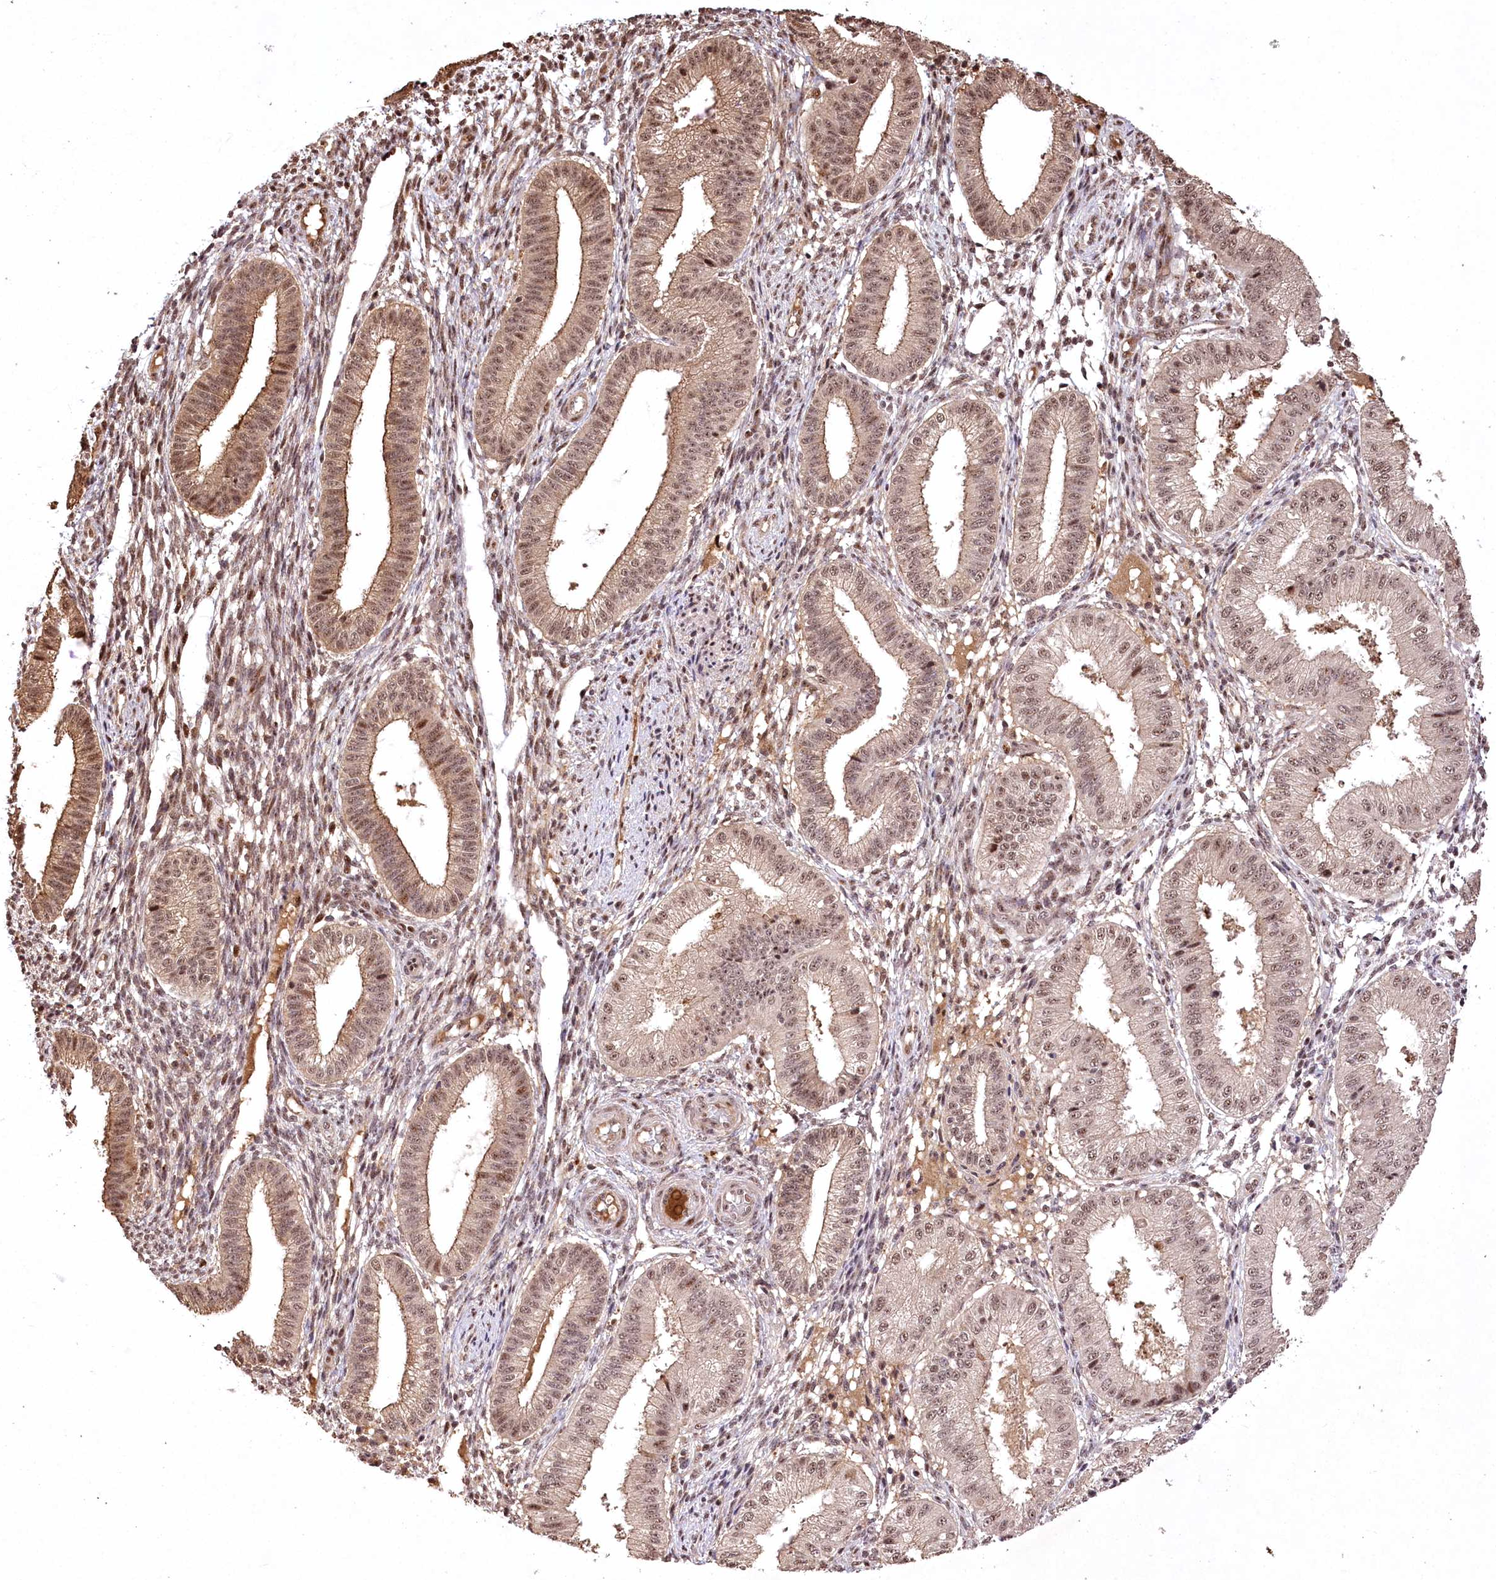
{"staining": {"intensity": "weak", "quantity": ">75%", "location": "nuclear"}, "tissue": "endometrium", "cell_type": "Cells in endometrial stroma", "image_type": "normal", "snomed": [{"axis": "morphology", "description": "Normal tissue, NOS"}, {"axis": "topography", "description": "Endometrium"}], "caption": "Brown immunohistochemical staining in benign endometrium shows weak nuclear staining in about >75% of cells in endometrial stroma.", "gene": "PYROXD1", "patient": {"sex": "female", "age": 39}}